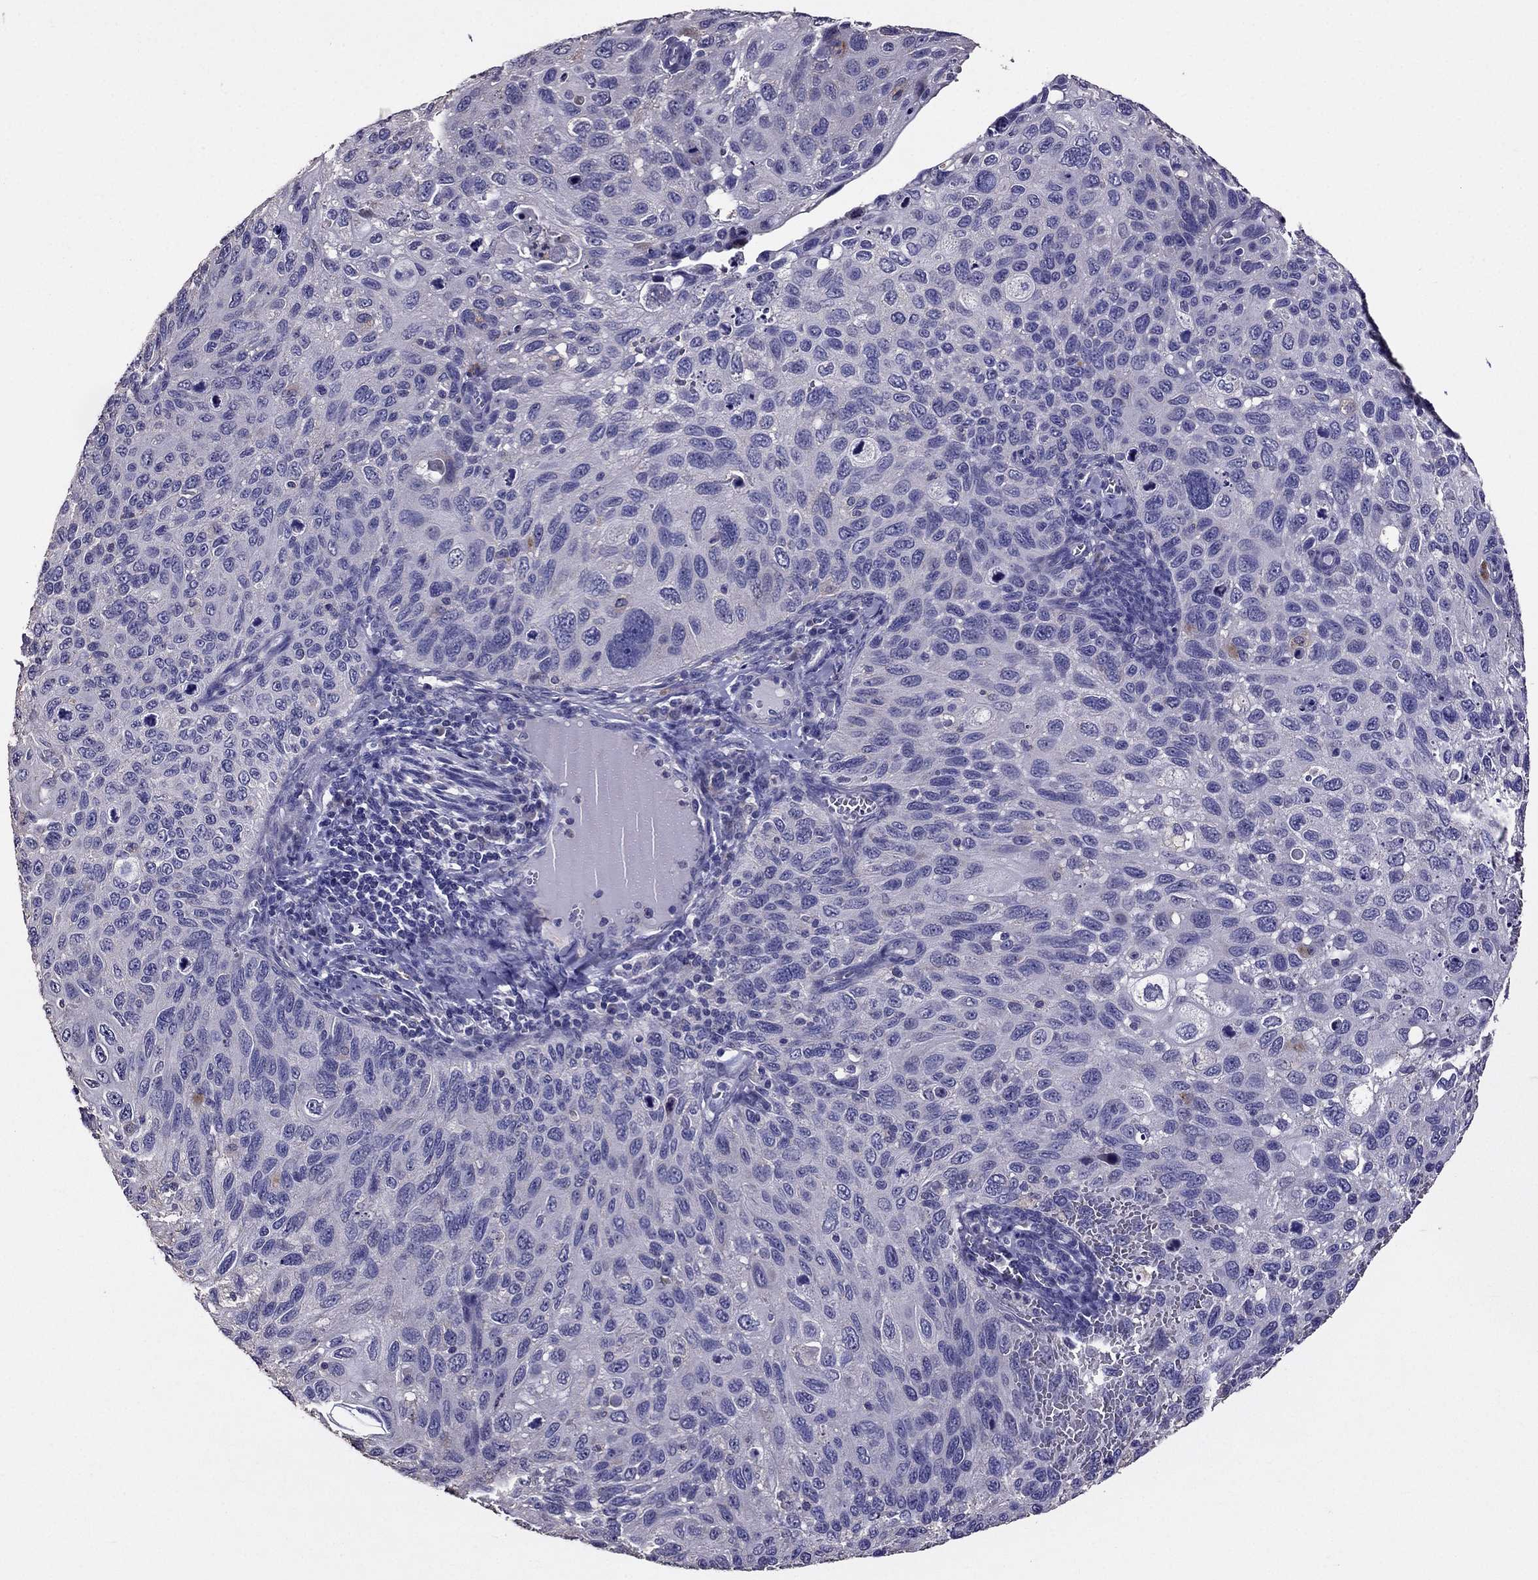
{"staining": {"intensity": "negative", "quantity": "none", "location": "none"}, "tissue": "cervical cancer", "cell_type": "Tumor cells", "image_type": "cancer", "snomed": [{"axis": "morphology", "description": "Squamous cell carcinoma, NOS"}, {"axis": "topography", "description": "Cervix"}], "caption": "DAB immunohistochemical staining of human cervical cancer exhibits no significant positivity in tumor cells.", "gene": "NKX3-1", "patient": {"sex": "female", "age": 70}}